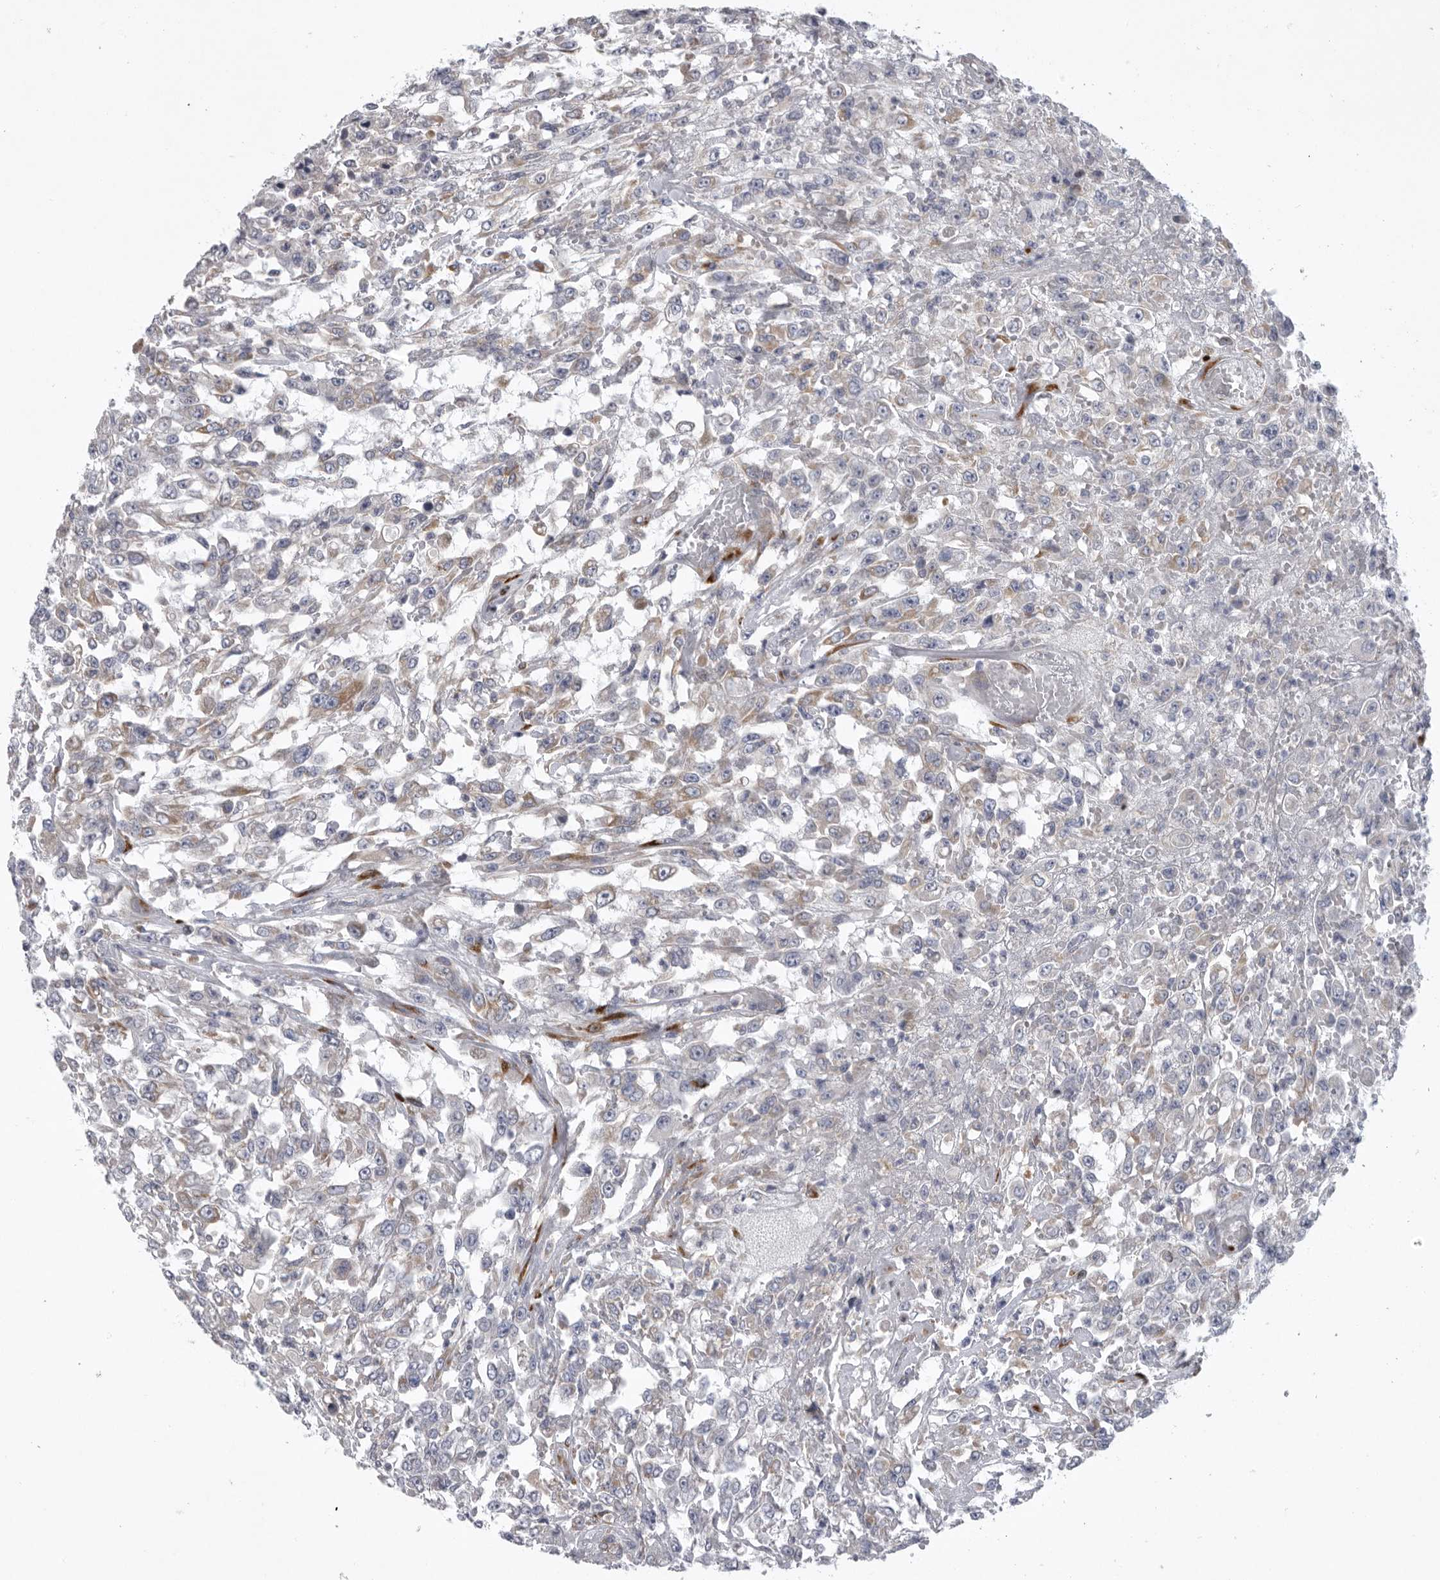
{"staining": {"intensity": "moderate", "quantity": "<25%", "location": "cytoplasmic/membranous"}, "tissue": "urothelial cancer", "cell_type": "Tumor cells", "image_type": "cancer", "snomed": [{"axis": "morphology", "description": "Urothelial carcinoma, High grade"}, {"axis": "topography", "description": "Urinary bladder"}], "caption": "Urothelial cancer tissue exhibits moderate cytoplasmic/membranous staining in about <25% of tumor cells, visualized by immunohistochemistry. Ihc stains the protein in brown and the nuclei are stained blue.", "gene": "USP24", "patient": {"sex": "male", "age": 46}}